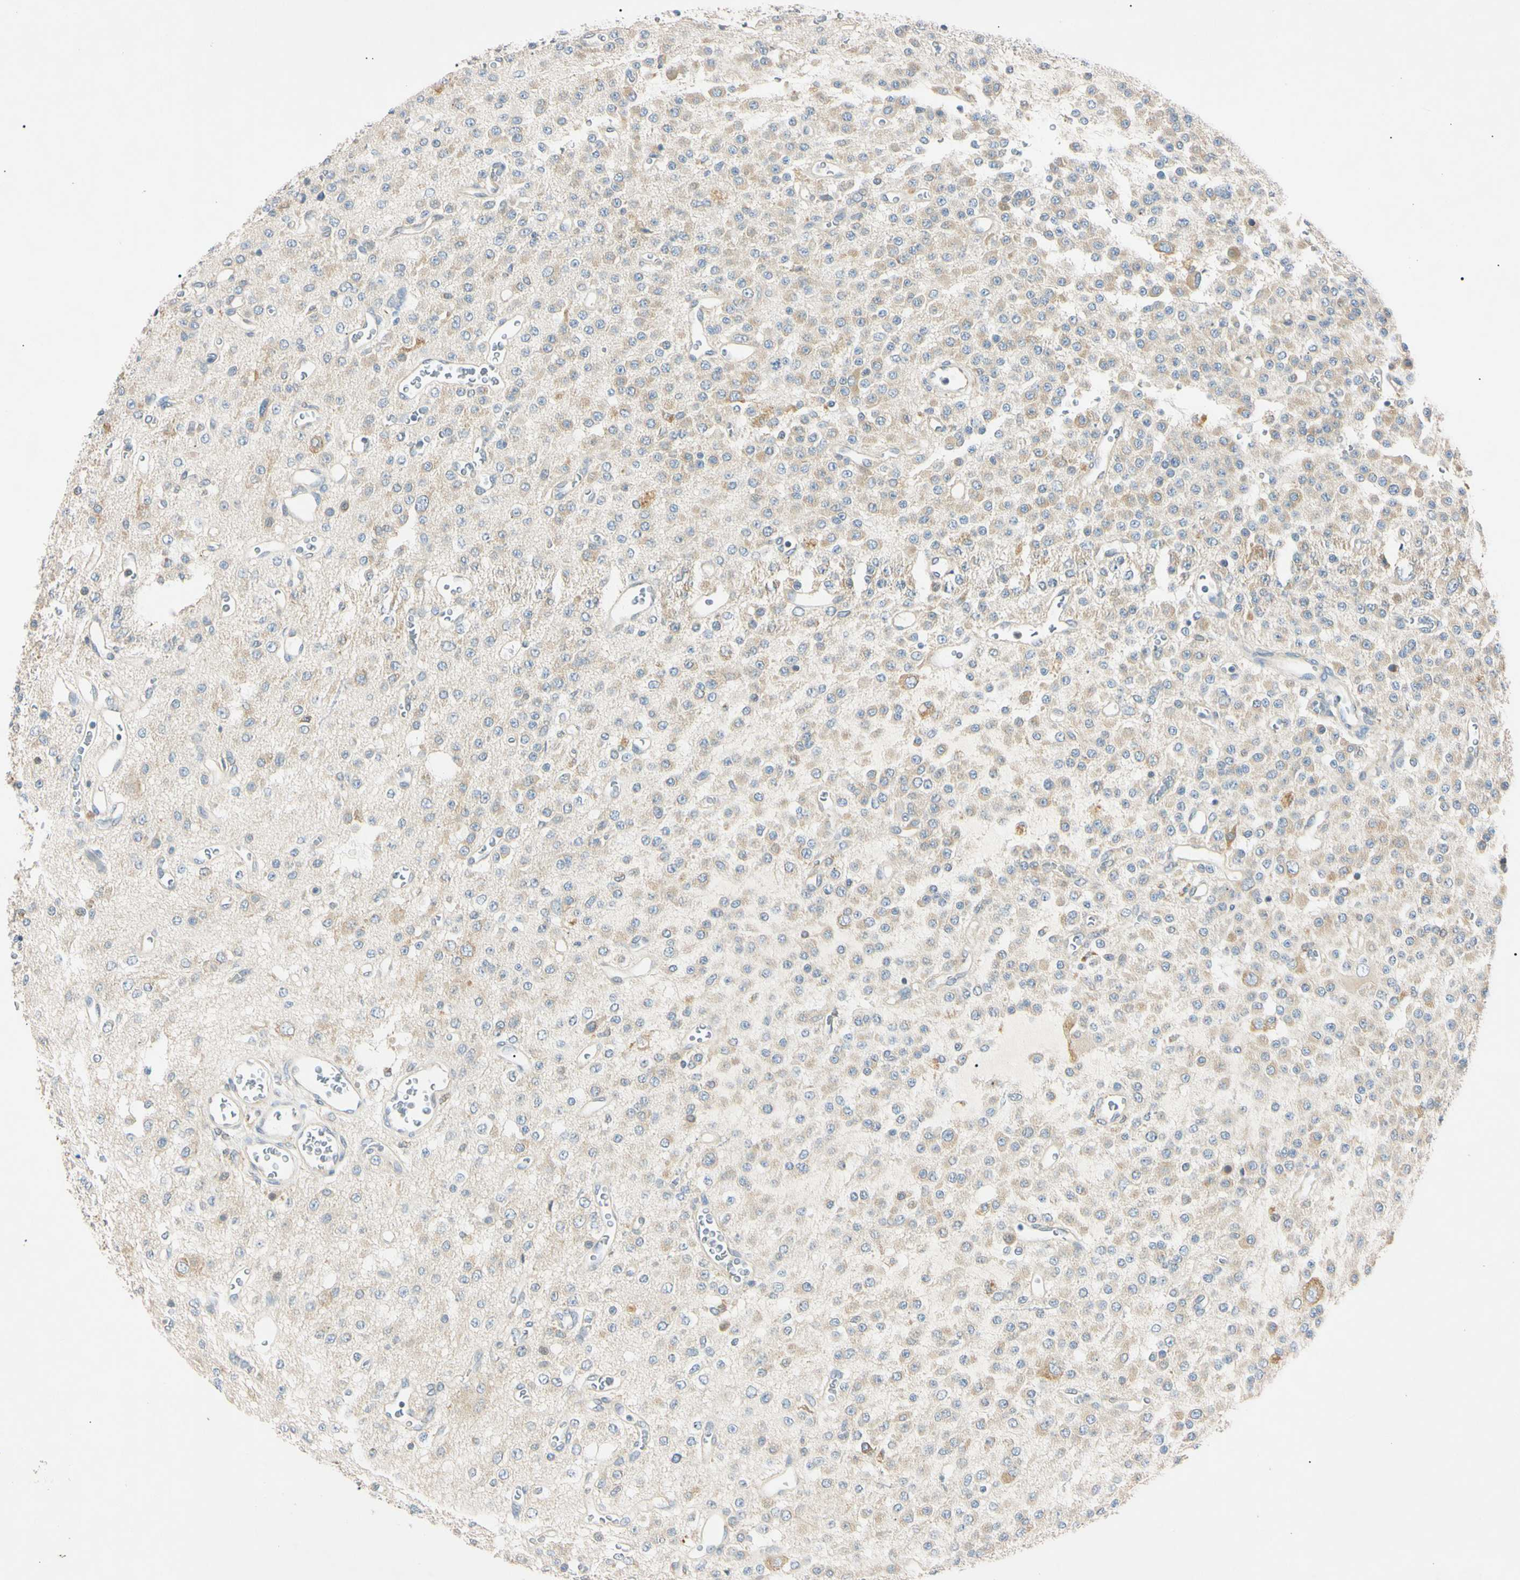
{"staining": {"intensity": "weak", "quantity": "25%-75%", "location": "cytoplasmic/membranous"}, "tissue": "glioma", "cell_type": "Tumor cells", "image_type": "cancer", "snomed": [{"axis": "morphology", "description": "Glioma, malignant, Low grade"}, {"axis": "topography", "description": "Brain"}], "caption": "Low-grade glioma (malignant) stained with a protein marker demonstrates weak staining in tumor cells.", "gene": "DNAJB12", "patient": {"sex": "male", "age": 38}}